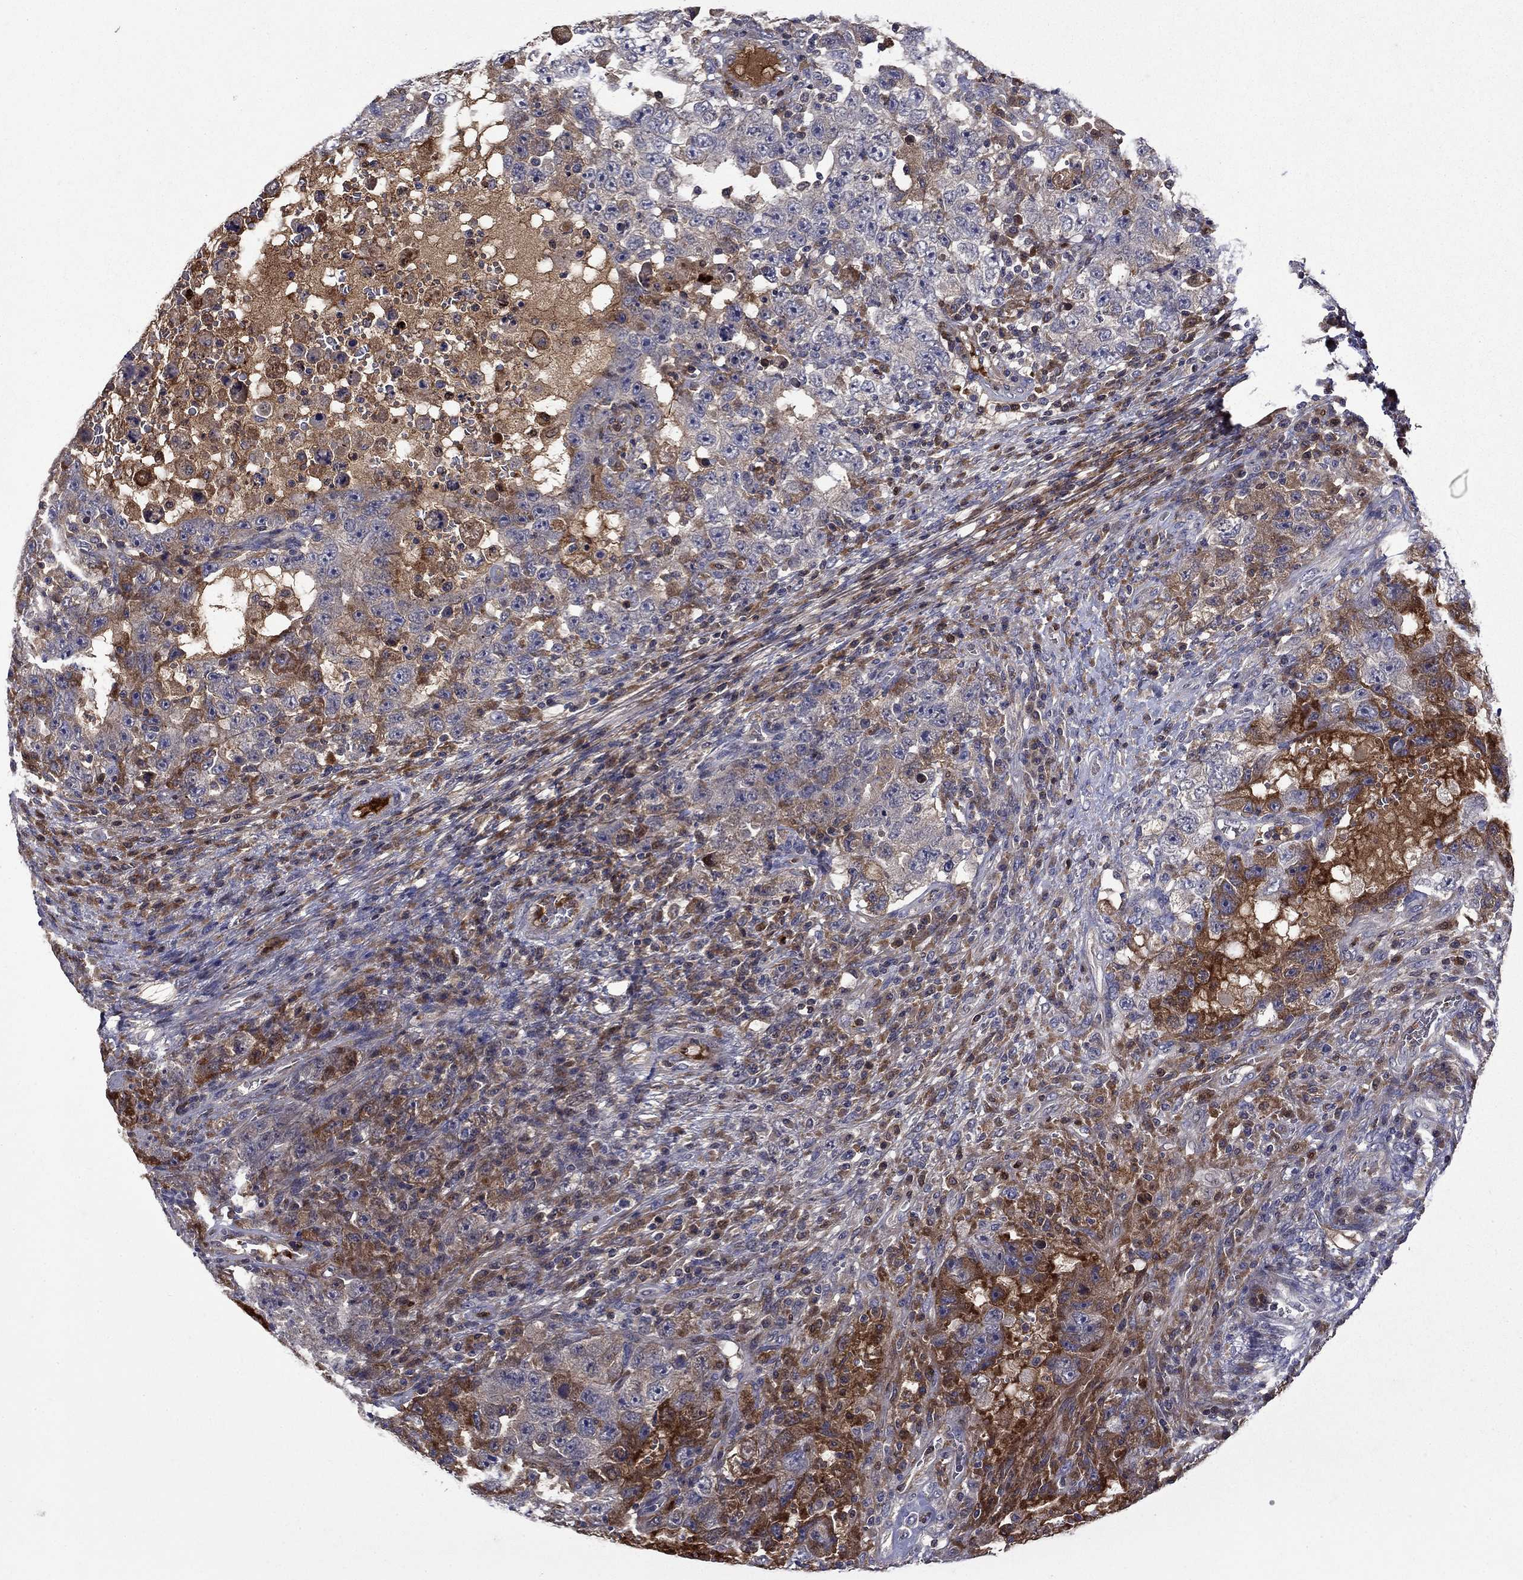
{"staining": {"intensity": "moderate", "quantity": "<25%", "location": "cytoplasmic/membranous"}, "tissue": "testis cancer", "cell_type": "Tumor cells", "image_type": "cancer", "snomed": [{"axis": "morphology", "description": "Carcinoma, Embryonal, NOS"}, {"axis": "topography", "description": "Testis"}], "caption": "IHC (DAB) staining of human testis cancer (embryonal carcinoma) exhibits moderate cytoplasmic/membranous protein expression in approximately <25% of tumor cells.", "gene": "SATB1", "patient": {"sex": "male", "age": 26}}